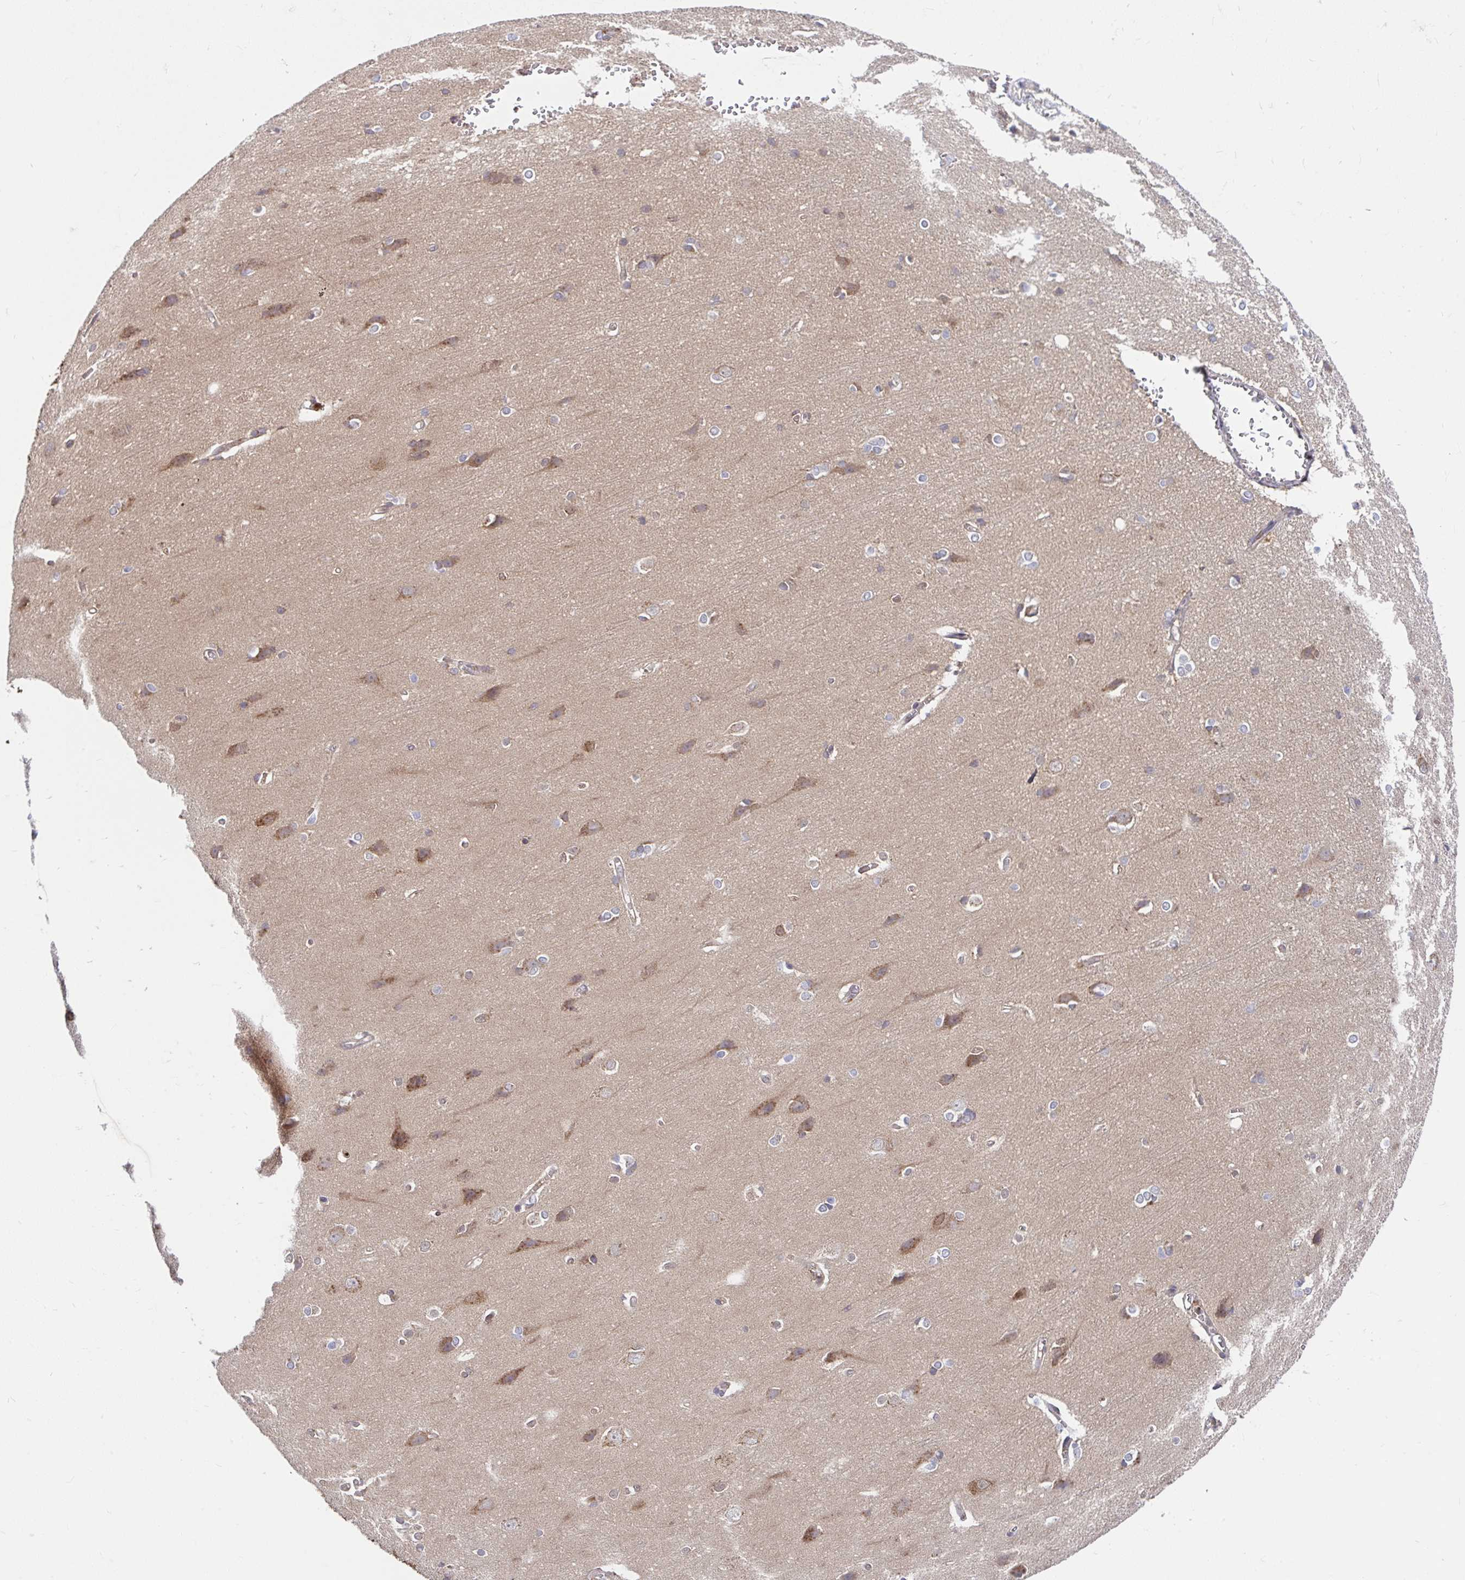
{"staining": {"intensity": "moderate", "quantity": "25%-75%", "location": "cytoplasmic/membranous"}, "tissue": "cerebral cortex", "cell_type": "Endothelial cells", "image_type": "normal", "snomed": [{"axis": "morphology", "description": "Normal tissue, NOS"}, {"axis": "topography", "description": "Cerebral cortex"}], "caption": "A histopathology image showing moderate cytoplasmic/membranous expression in about 25%-75% of endothelial cells in unremarkable cerebral cortex, as visualized by brown immunohistochemical staining.", "gene": "BLVRA", "patient": {"sex": "male", "age": 37}}